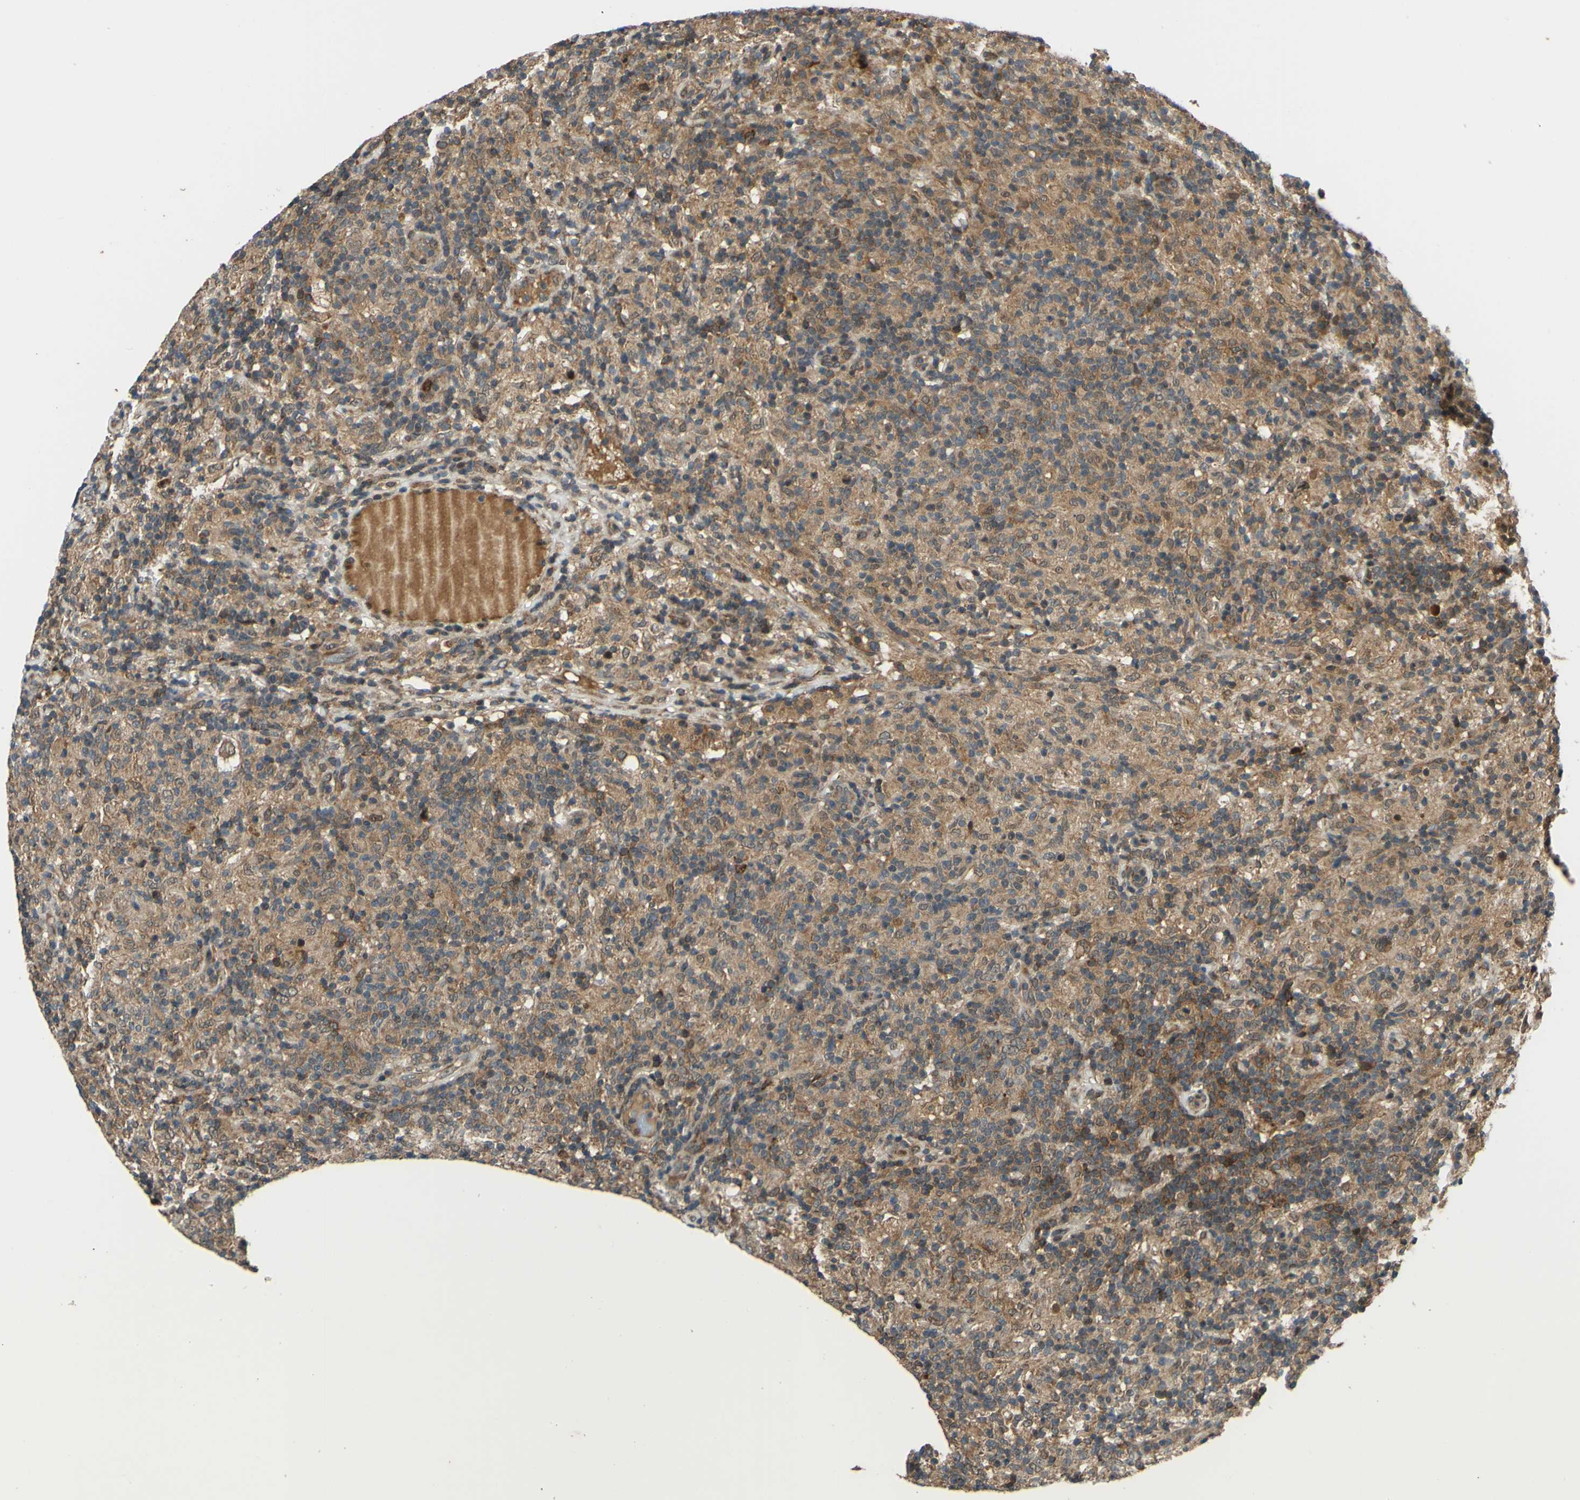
{"staining": {"intensity": "moderate", "quantity": ">75%", "location": "cytoplasmic/membranous"}, "tissue": "lymphoma", "cell_type": "Tumor cells", "image_type": "cancer", "snomed": [{"axis": "morphology", "description": "Hodgkin's disease, NOS"}, {"axis": "topography", "description": "Lymph node"}], "caption": "IHC histopathology image of human Hodgkin's disease stained for a protein (brown), which displays medium levels of moderate cytoplasmic/membranous expression in about >75% of tumor cells.", "gene": "ABCC8", "patient": {"sex": "male", "age": 70}}